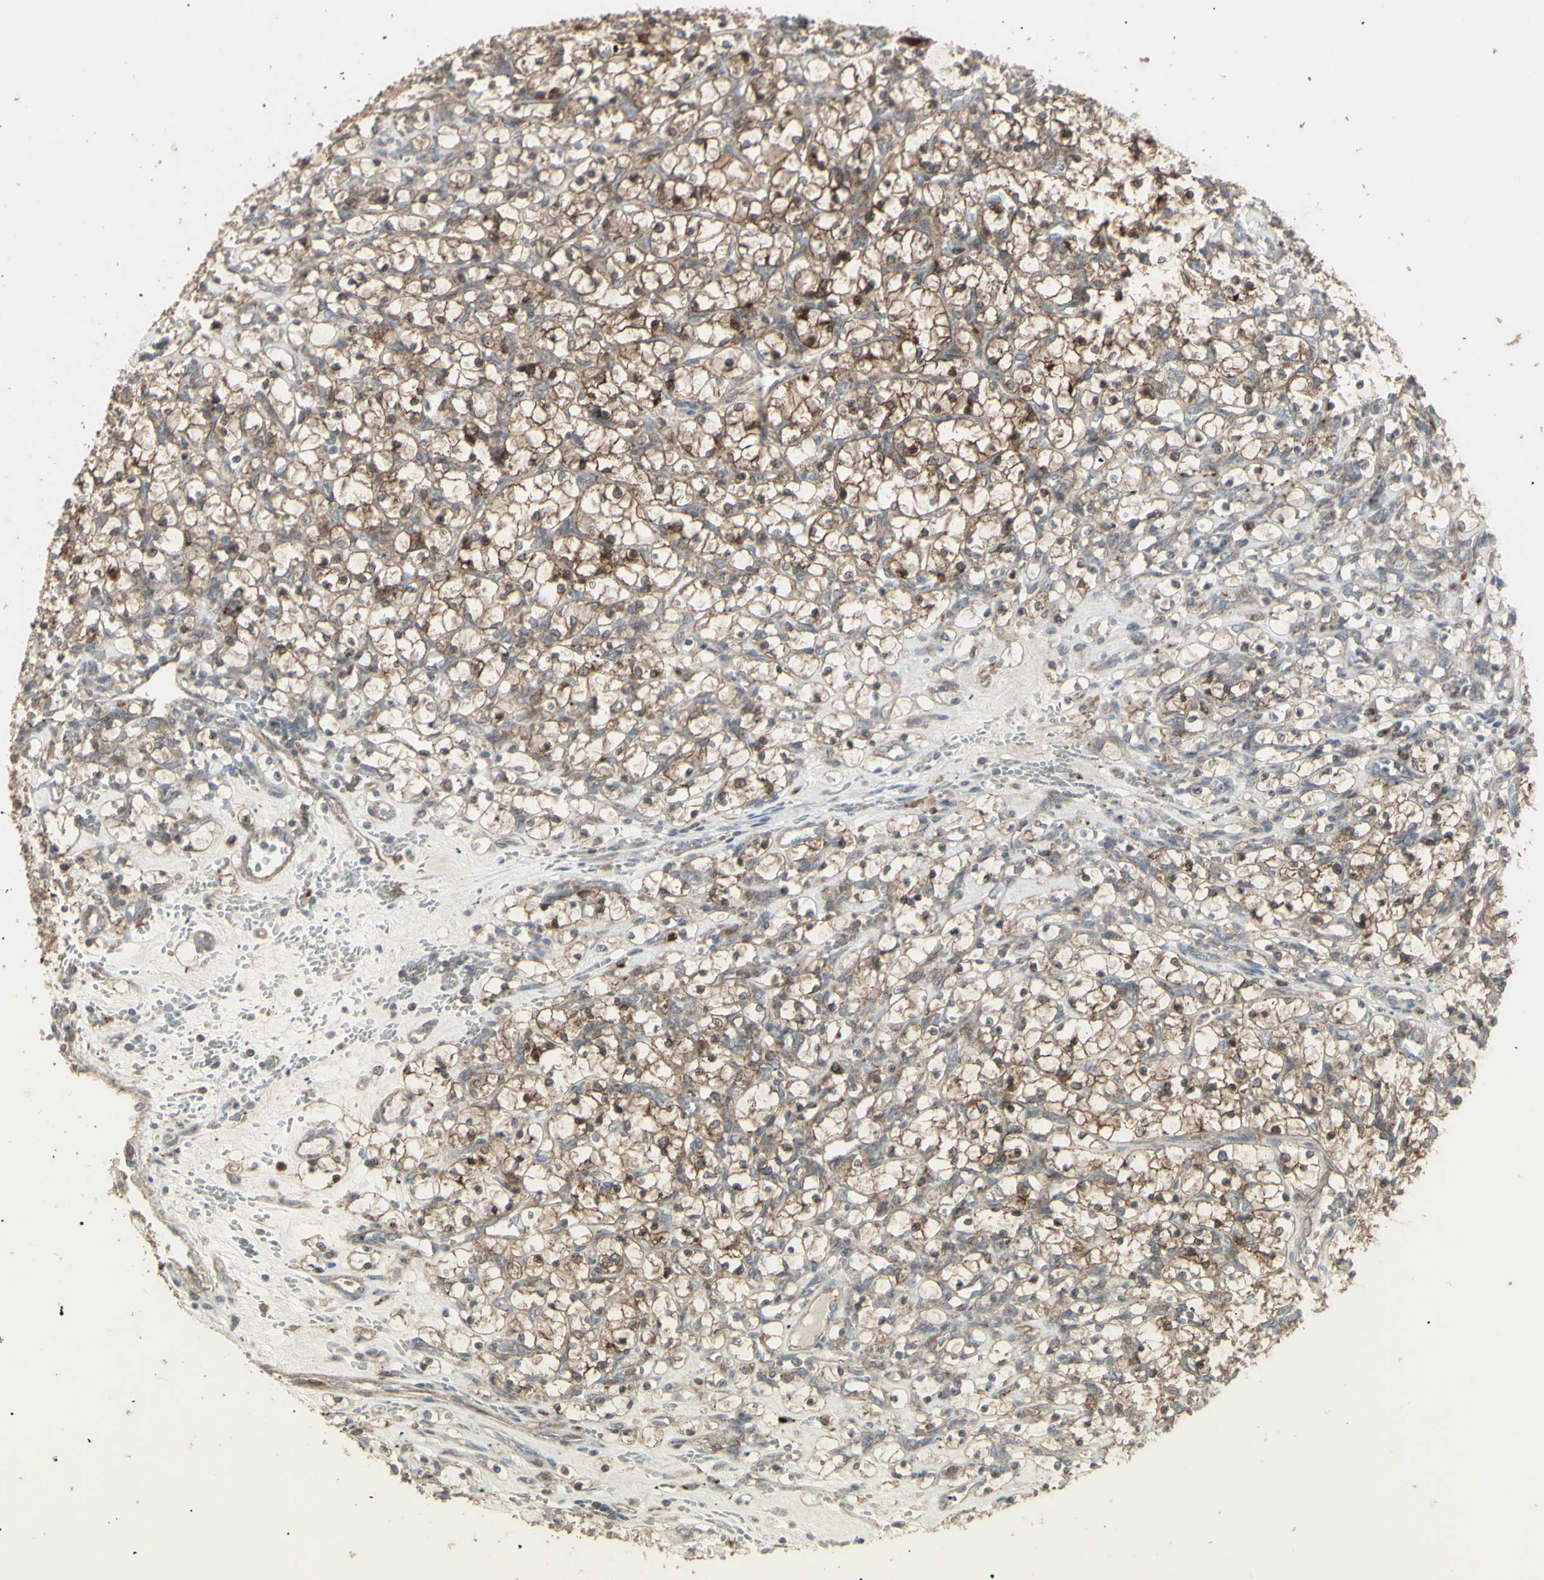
{"staining": {"intensity": "strong", "quantity": ">75%", "location": "cytoplasmic/membranous"}, "tissue": "renal cancer", "cell_type": "Tumor cells", "image_type": "cancer", "snomed": [{"axis": "morphology", "description": "Adenocarcinoma, NOS"}, {"axis": "topography", "description": "Kidney"}], "caption": "Renal adenocarcinoma was stained to show a protein in brown. There is high levels of strong cytoplasmic/membranous expression in about >75% of tumor cells.", "gene": "RNASEL", "patient": {"sex": "female", "age": 69}}